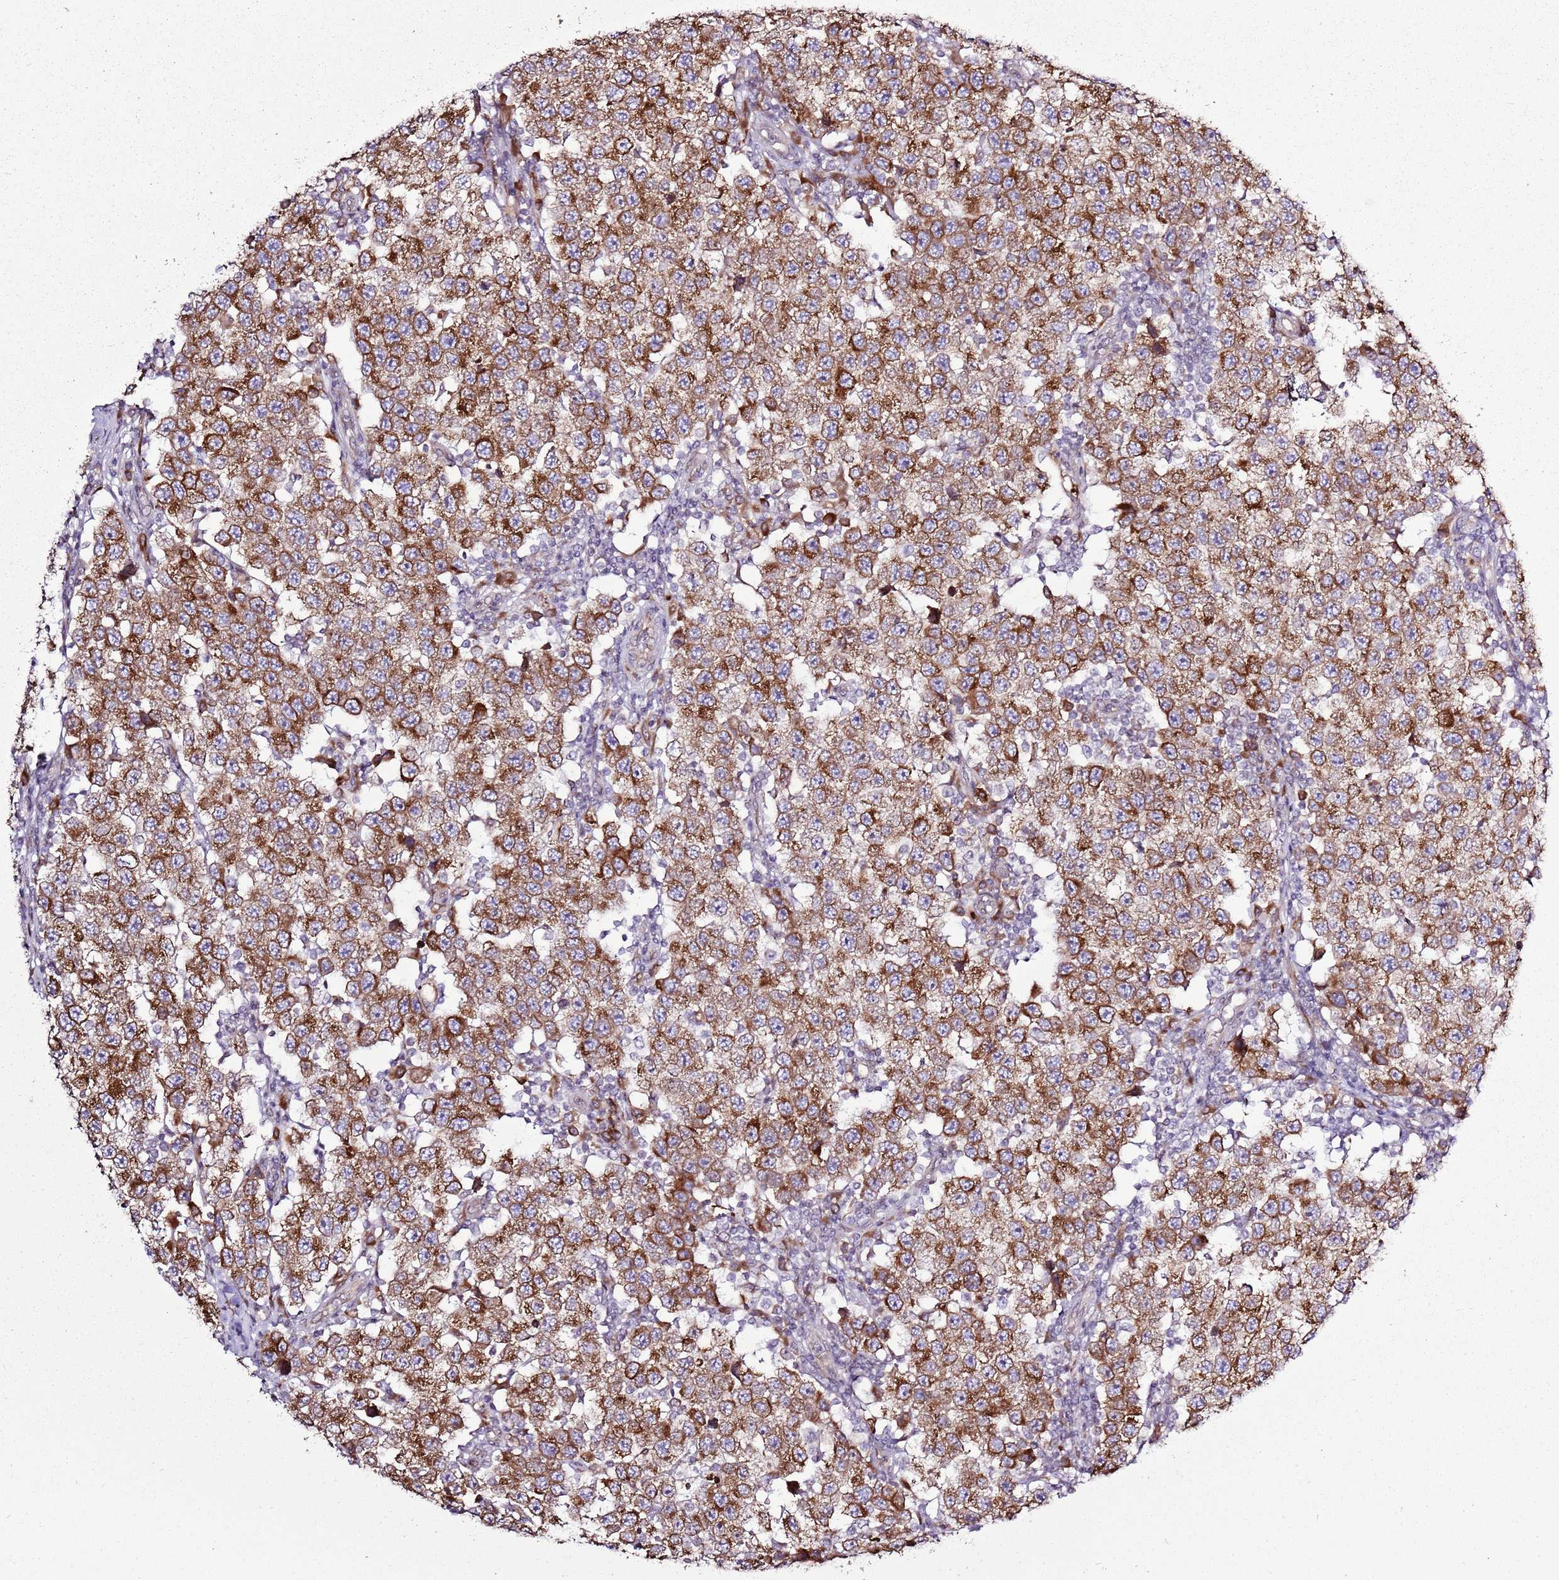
{"staining": {"intensity": "moderate", "quantity": ">75%", "location": "cytoplasmic/membranous"}, "tissue": "testis cancer", "cell_type": "Tumor cells", "image_type": "cancer", "snomed": [{"axis": "morphology", "description": "Seminoma, NOS"}, {"axis": "topography", "description": "Testis"}], "caption": "The immunohistochemical stain labels moderate cytoplasmic/membranous staining in tumor cells of seminoma (testis) tissue. (IHC, brightfield microscopy, high magnification).", "gene": "TMED10", "patient": {"sex": "male", "age": 34}}